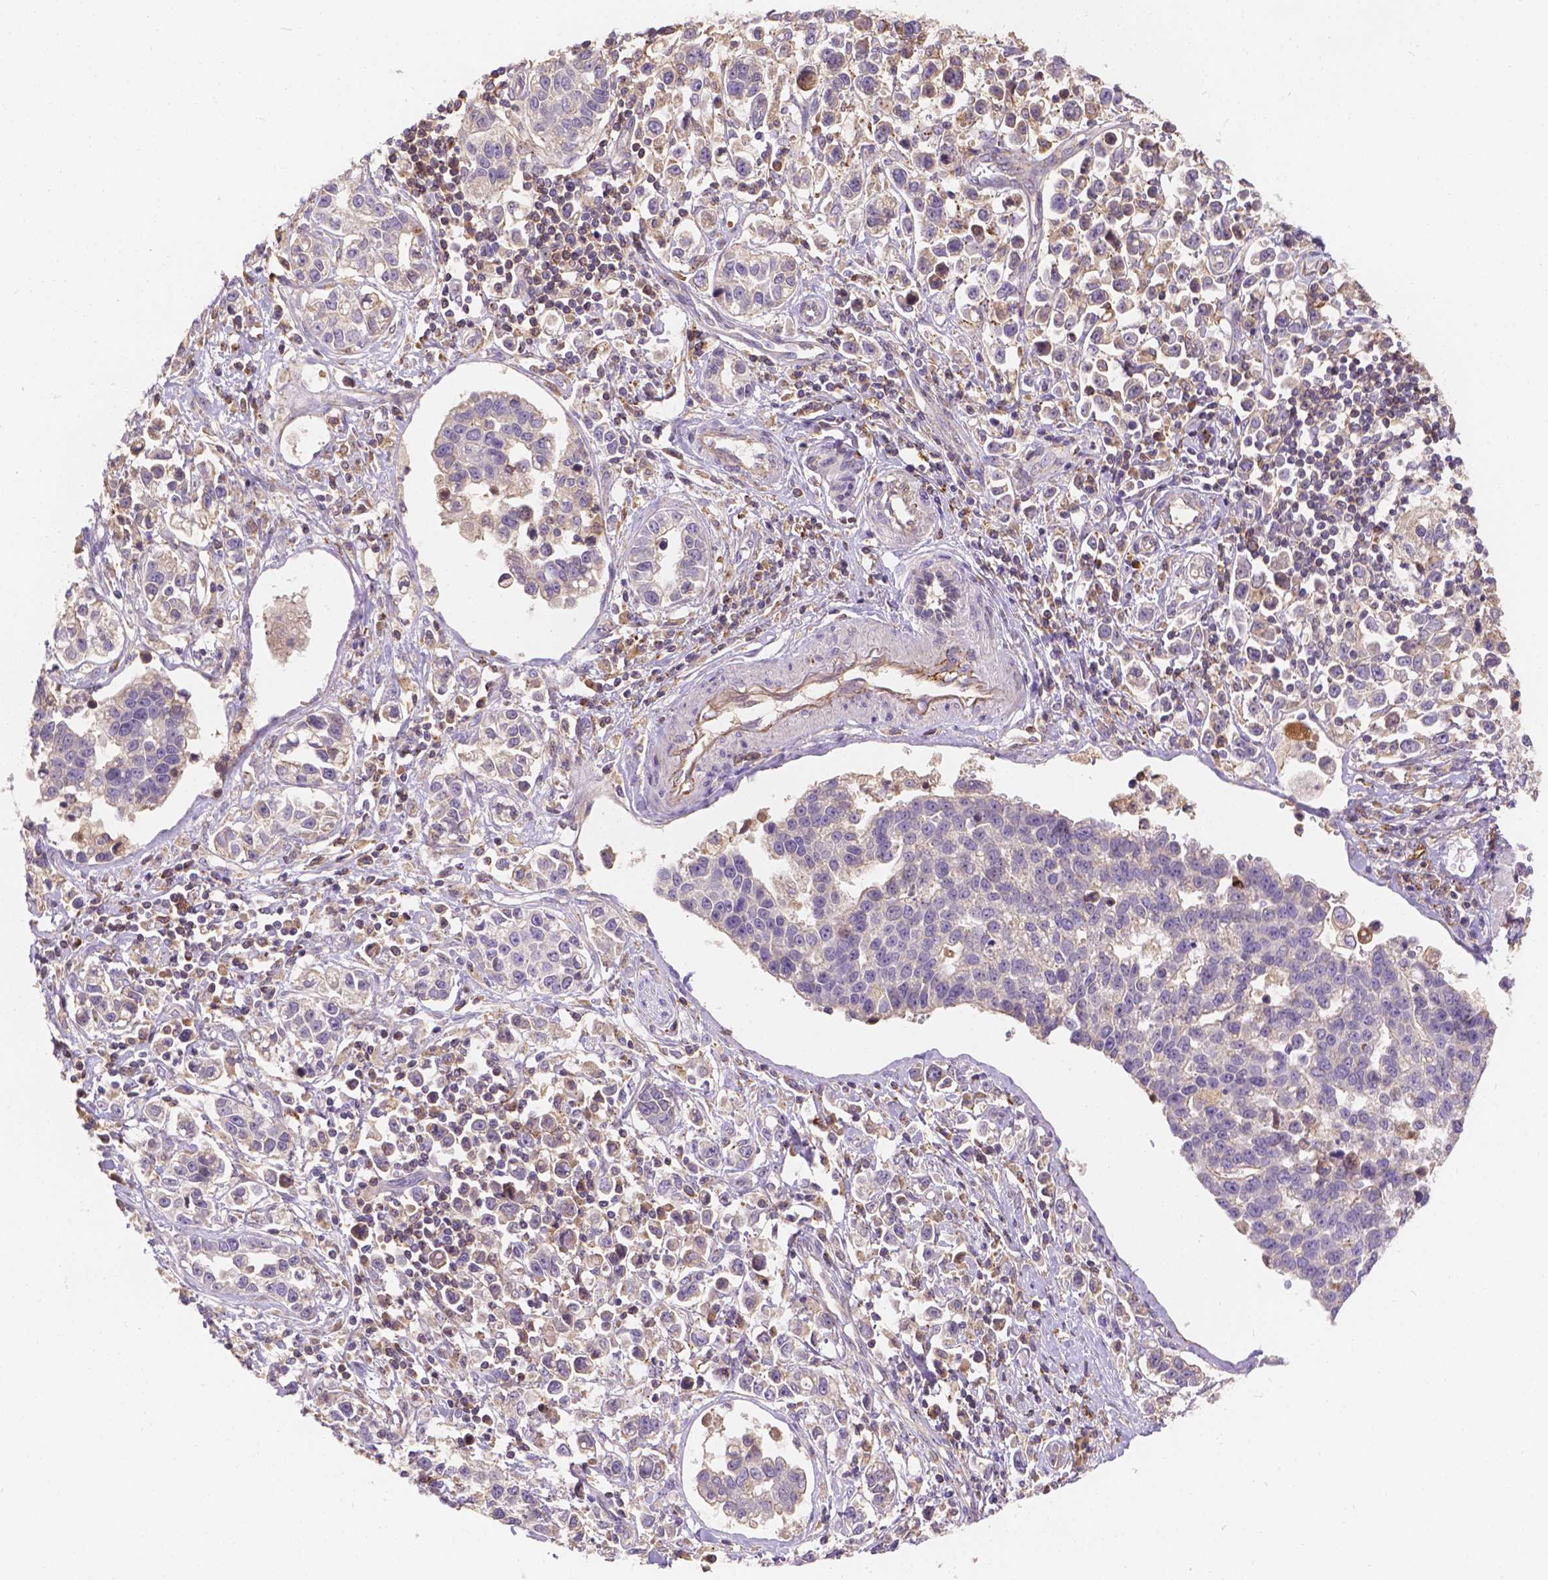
{"staining": {"intensity": "weak", "quantity": "25%-75%", "location": "cytoplasmic/membranous"}, "tissue": "stomach cancer", "cell_type": "Tumor cells", "image_type": "cancer", "snomed": [{"axis": "morphology", "description": "Adenocarcinoma, NOS"}, {"axis": "topography", "description": "Stomach"}], "caption": "Human stomach cancer (adenocarcinoma) stained with a protein marker displays weak staining in tumor cells.", "gene": "CDK10", "patient": {"sex": "male", "age": 93}}